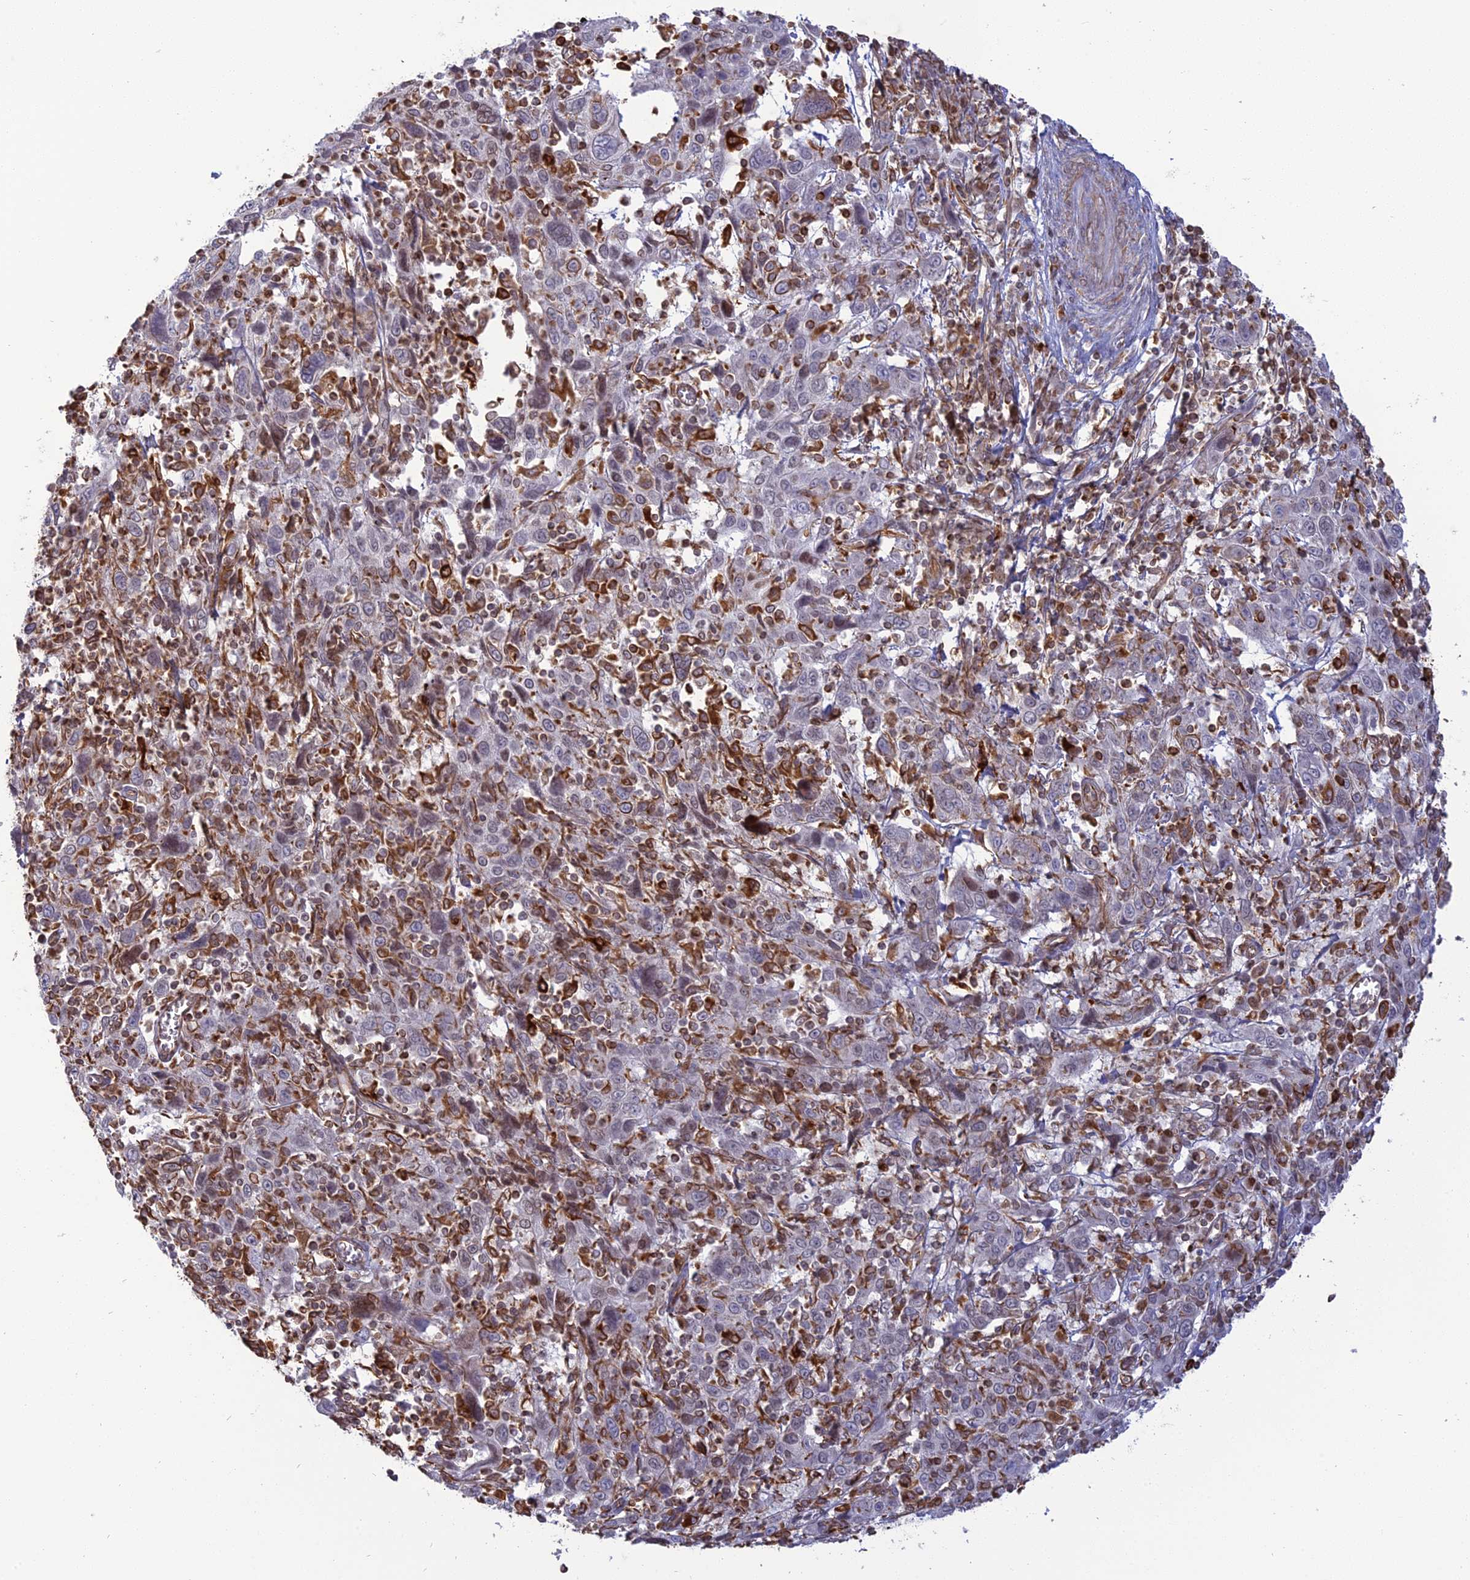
{"staining": {"intensity": "weak", "quantity": "<25%", "location": "cytoplasmic/membranous"}, "tissue": "cervical cancer", "cell_type": "Tumor cells", "image_type": "cancer", "snomed": [{"axis": "morphology", "description": "Squamous cell carcinoma, NOS"}, {"axis": "topography", "description": "Cervix"}], "caption": "A high-resolution photomicrograph shows IHC staining of cervical squamous cell carcinoma, which displays no significant expression in tumor cells.", "gene": "APOBR", "patient": {"sex": "female", "age": 46}}